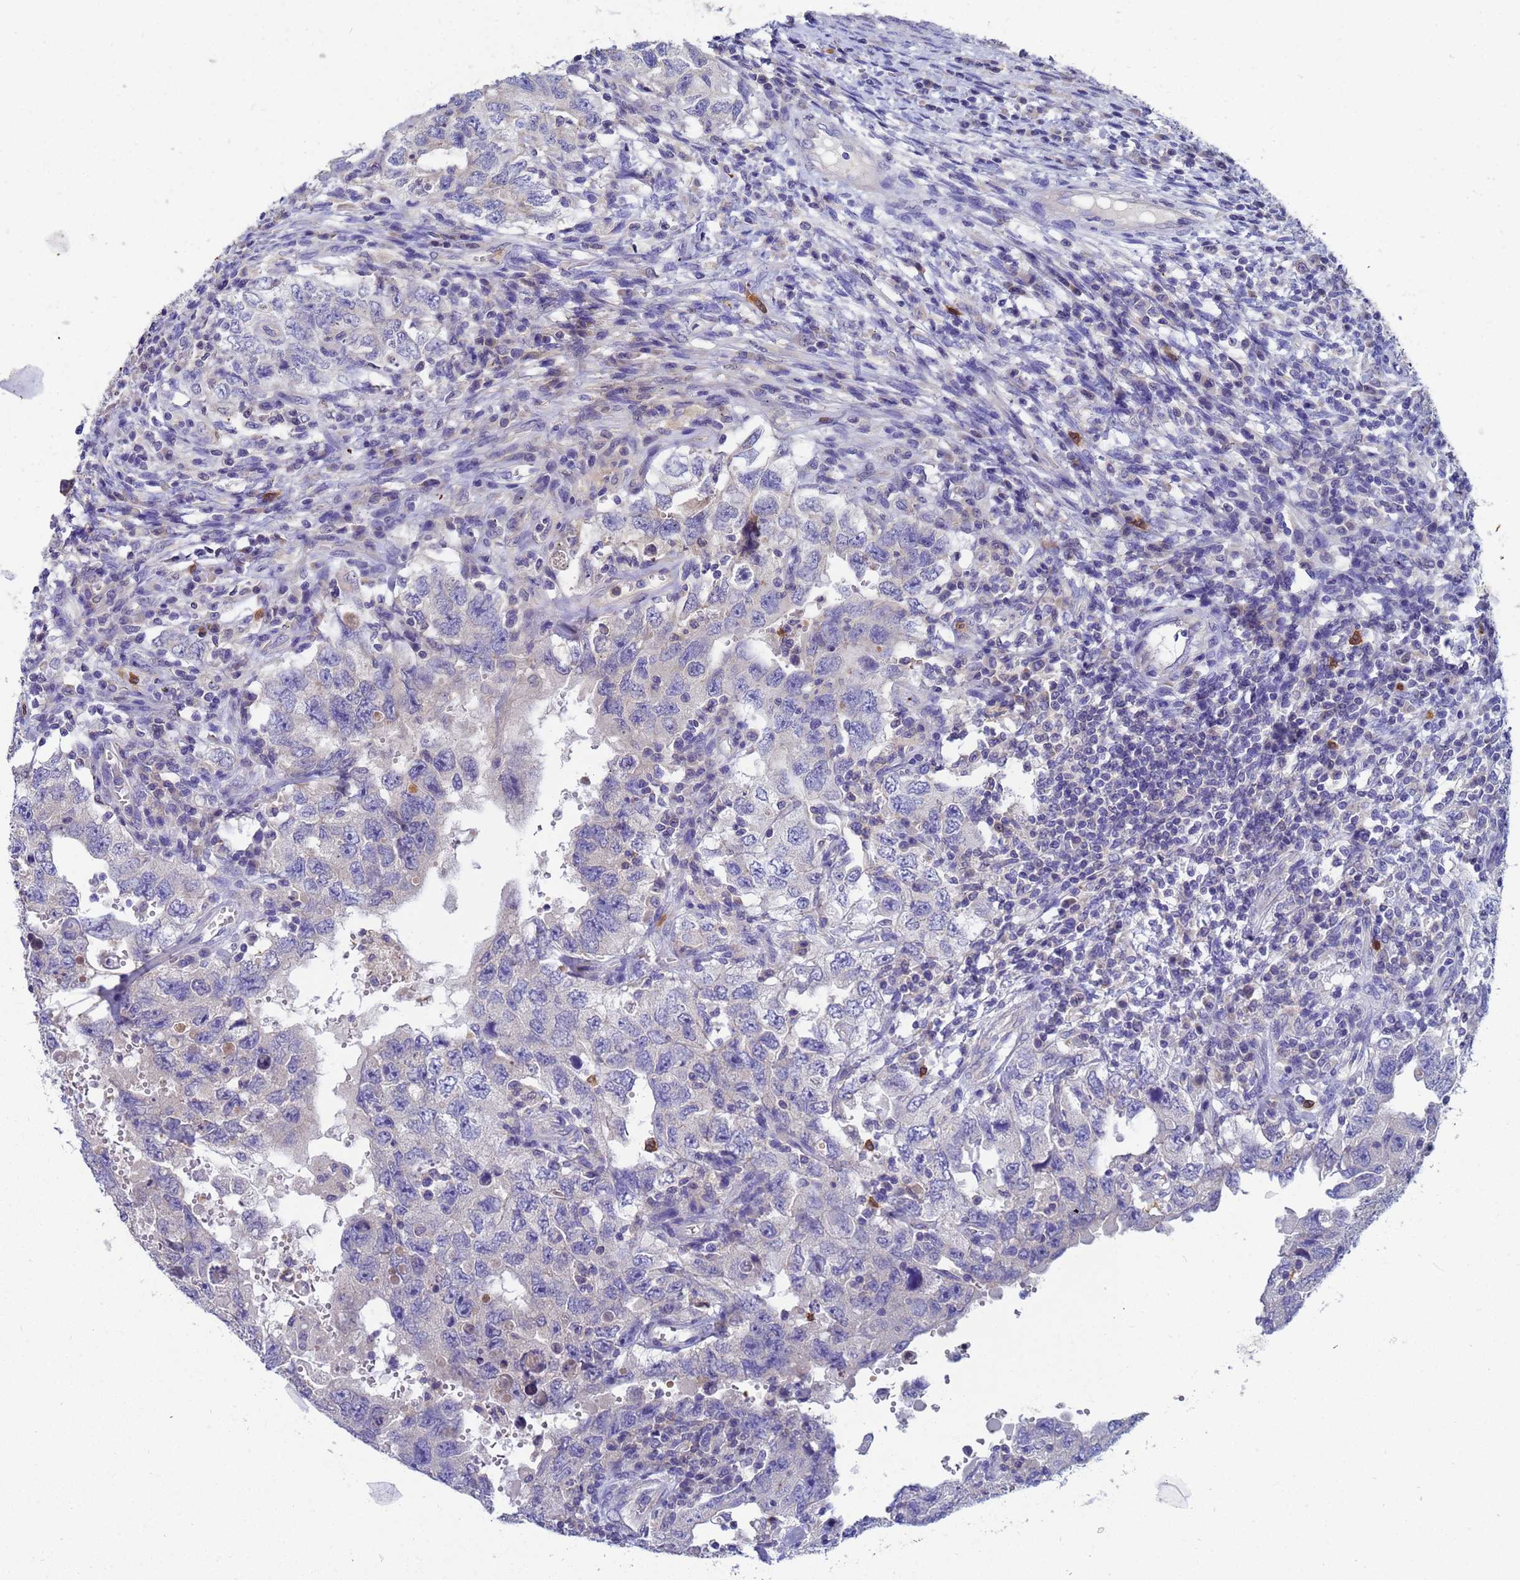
{"staining": {"intensity": "negative", "quantity": "none", "location": "none"}, "tissue": "testis cancer", "cell_type": "Tumor cells", "image_type": "cancer", "snomed": [{"axis": "morphology", "description": "Carcinoma, Embryonal, NOS"}, {"axis": "topography", "description": "Testis"}], "caption": "A high-resolution photomicrograph shows immunohistochemistry (IHC) staining of testis cancer, which exhibits no significant expression in tumor cells. (Stains: DAB (3,3'-diaminobenzidine) IHC with hematoxylin counter stain, Microscopy: brightfield microscopy at high magnification).", "gene": "TTLL11", "patient": {"sex": "male", "age": 26}}